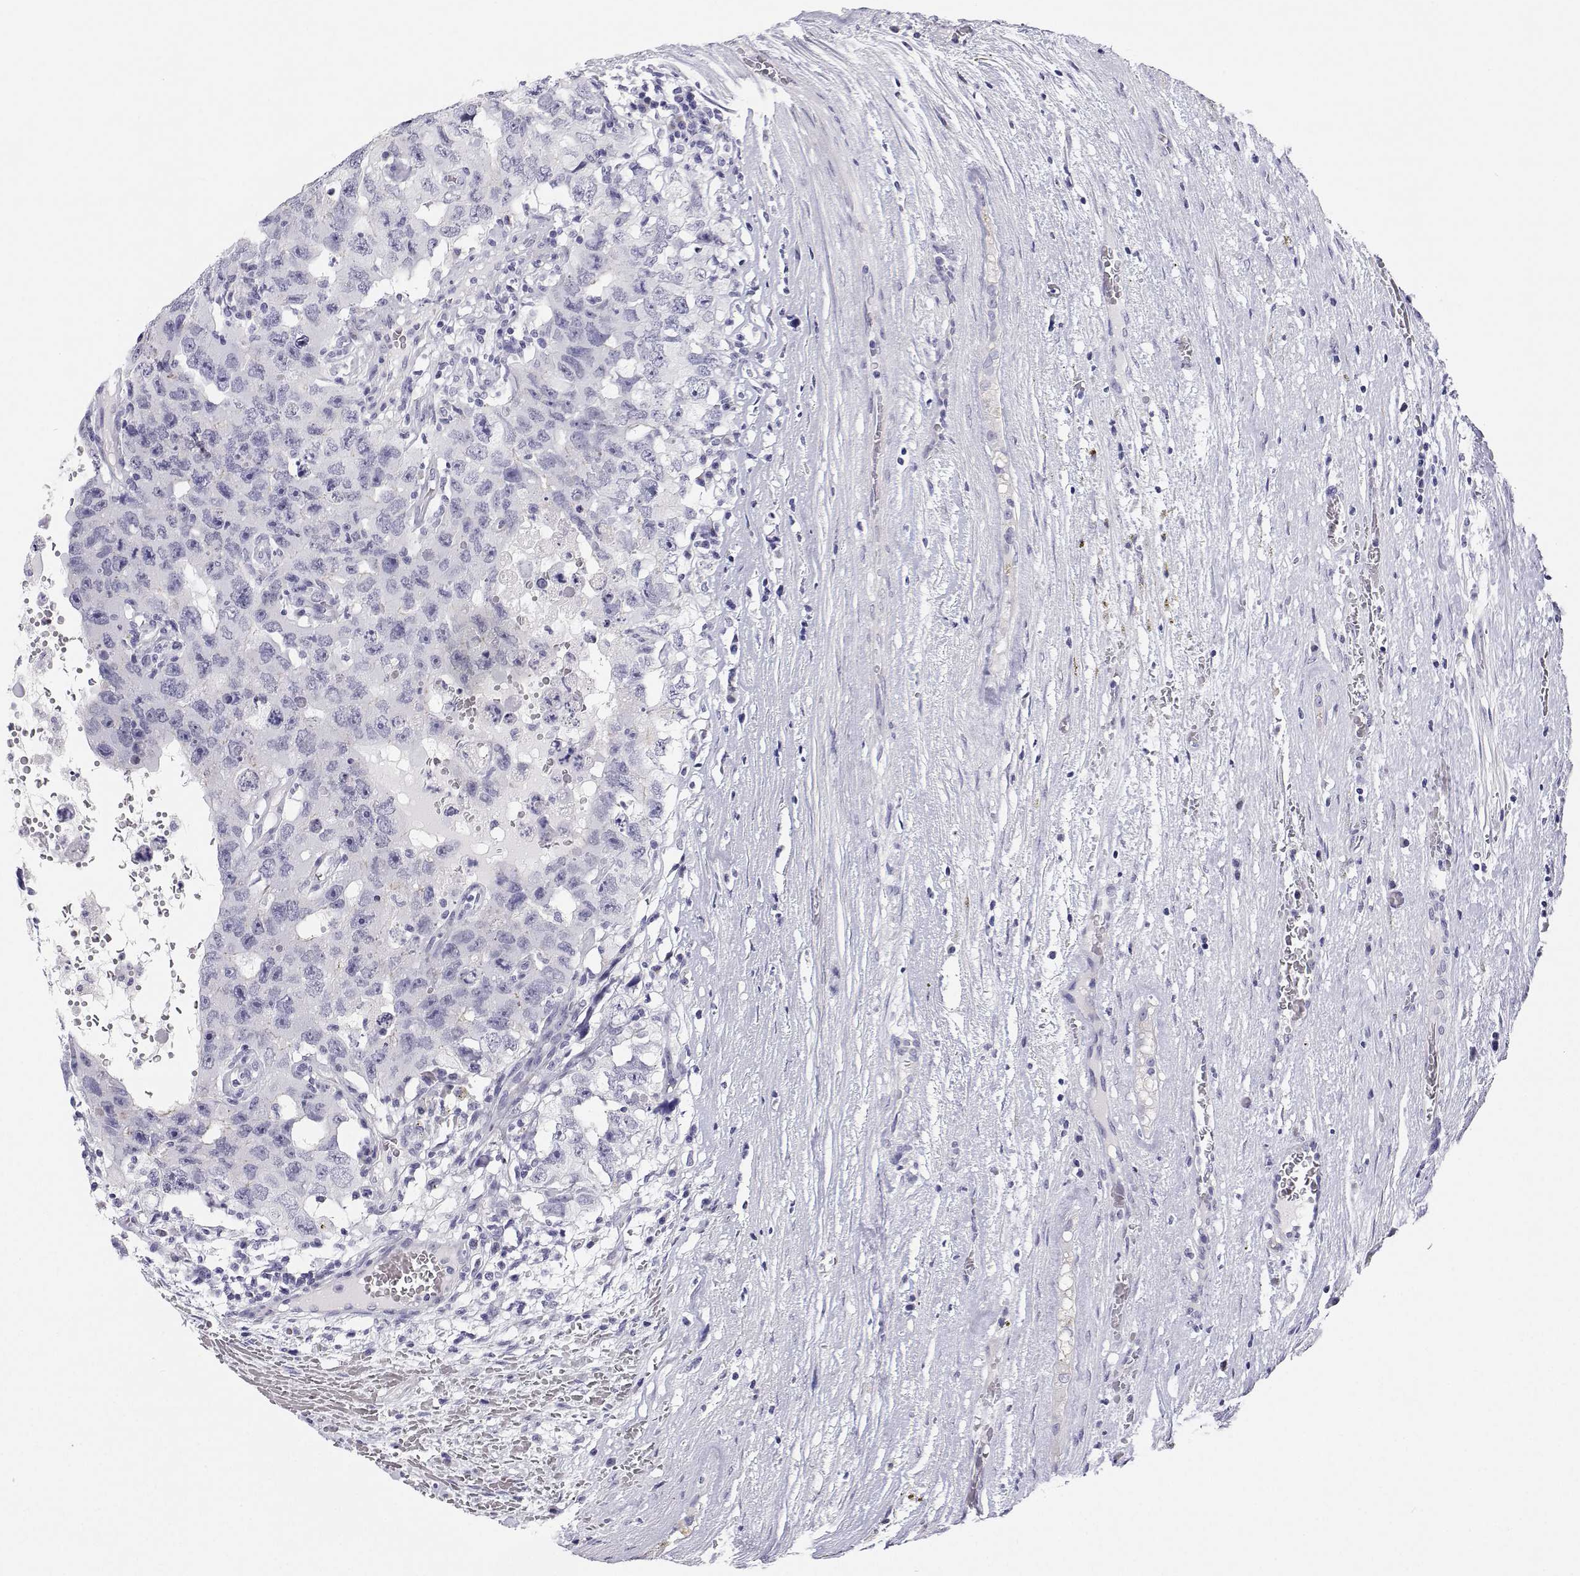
{"staining": {"intensity": "negative", "quantity": "none", "location": "none"}, "tissue": "testis cancer", "cell_type": "Tumor cells", "image_type": "cancer", "snomed": [{"axis": "morphology", "description": "Carcinoma, Embryonal, NOS"}, {"axis": "topography", "description": "Testis"}], "caption": "Immunohistochemistry (IHC) histopathology image of testis cancer (embryonal carcinoma) stained for a protein (brown), which demonstrates no staining in tumor cells.", "gene": "BHMT", "patient": {"sex": "male", "age": 26}}